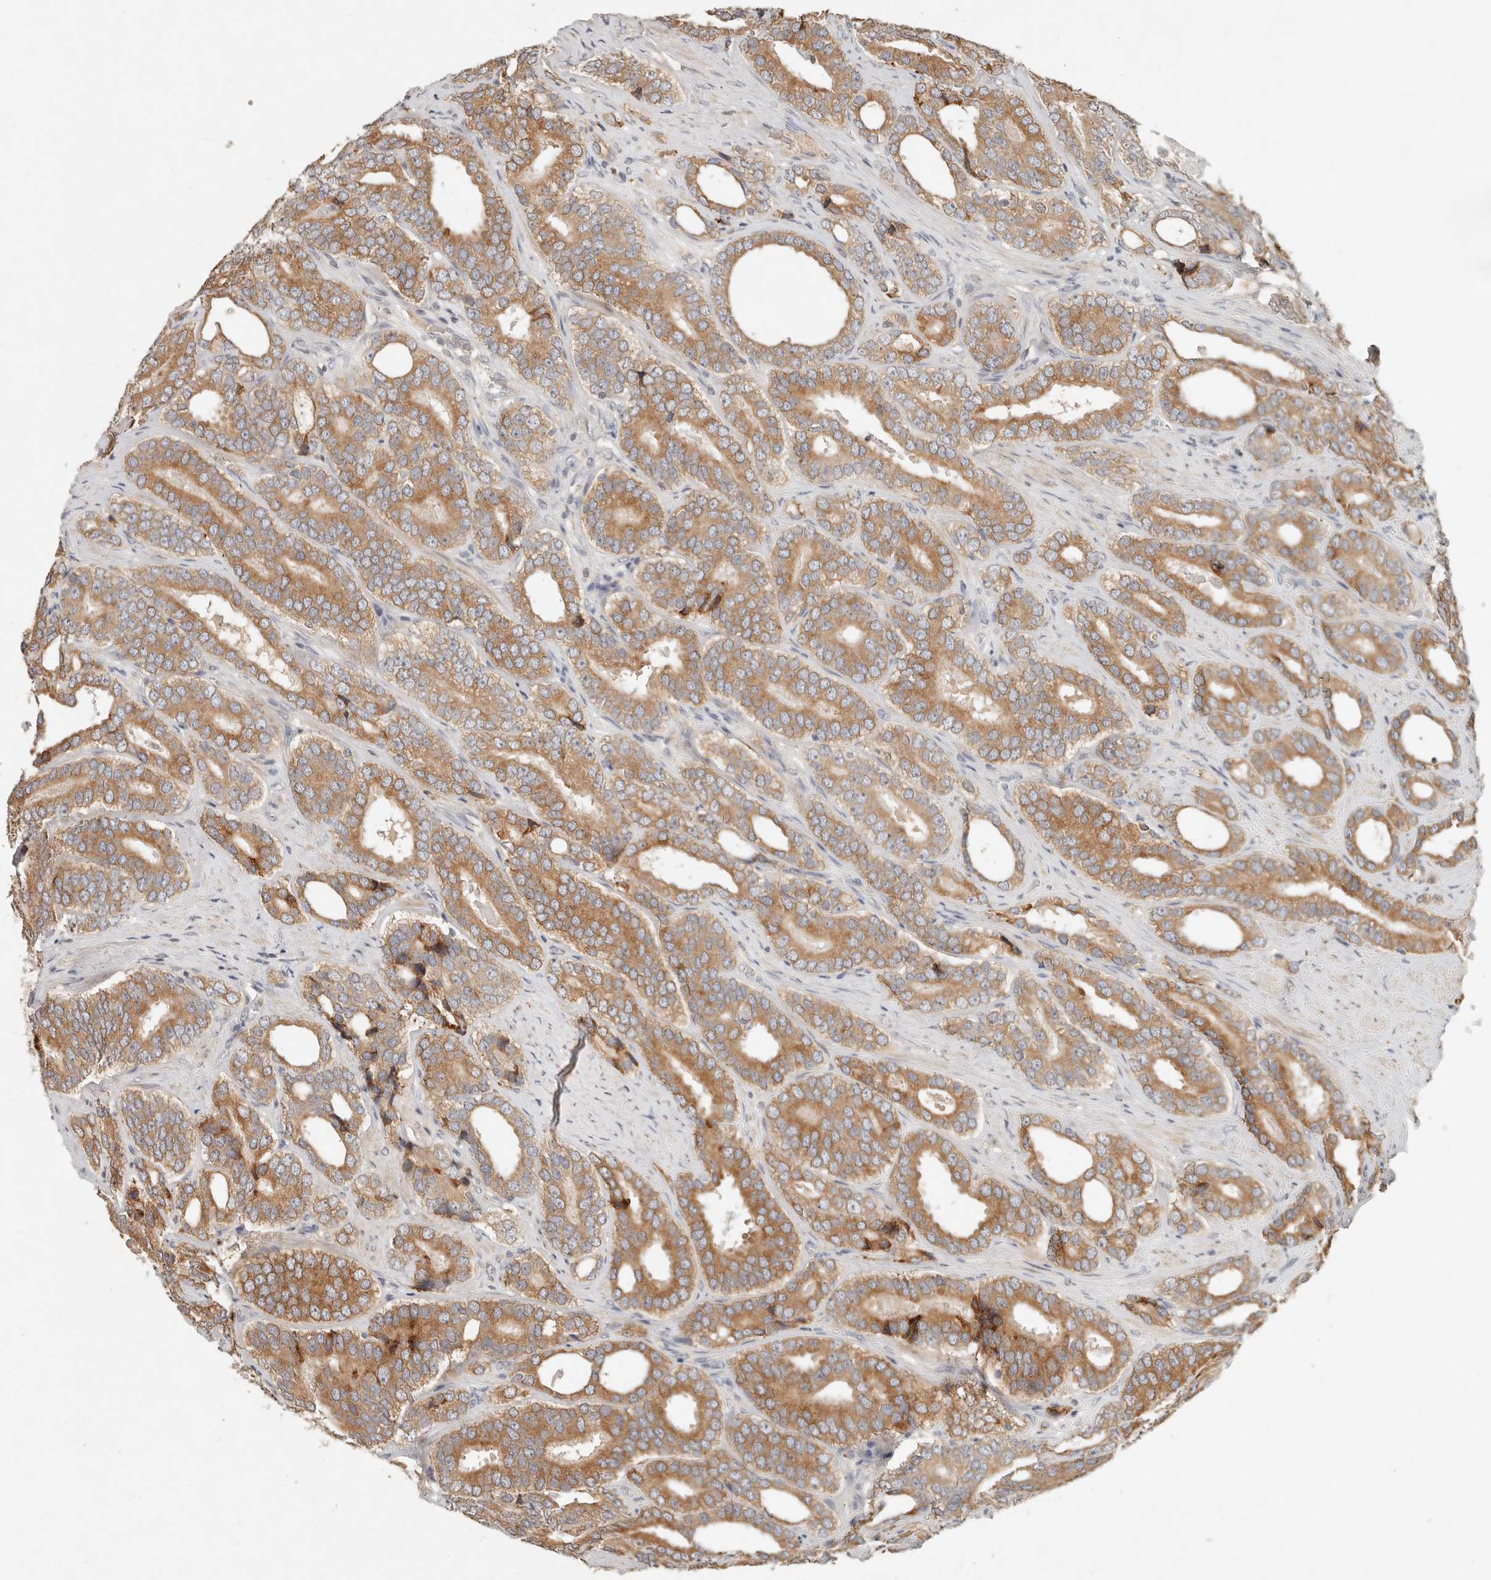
{"staining": {"intensity": "moderate", "quantity": ">75%", "location": "cytoplasmic/membranous"}, "tissue": "prostate cancer", "cell_type": "Tumor cells", "image_type": "cancer", "snomed": [{"axis": "morphology", "description": "Adenocarcinoma, High grade"}, {"axis": "topography", "description": "Prostate"}], "caption": "Immunohistochemistry micrograph of high-grade adenocarcinoma (prostate) stained for a protein (brown), which exhibits medium levels of moderate cytoplasmic/membranous expression in about >75% of tumor cells.", "gene": "ARHGEF10L", "patient": {"sex": "male", "age": 56}}